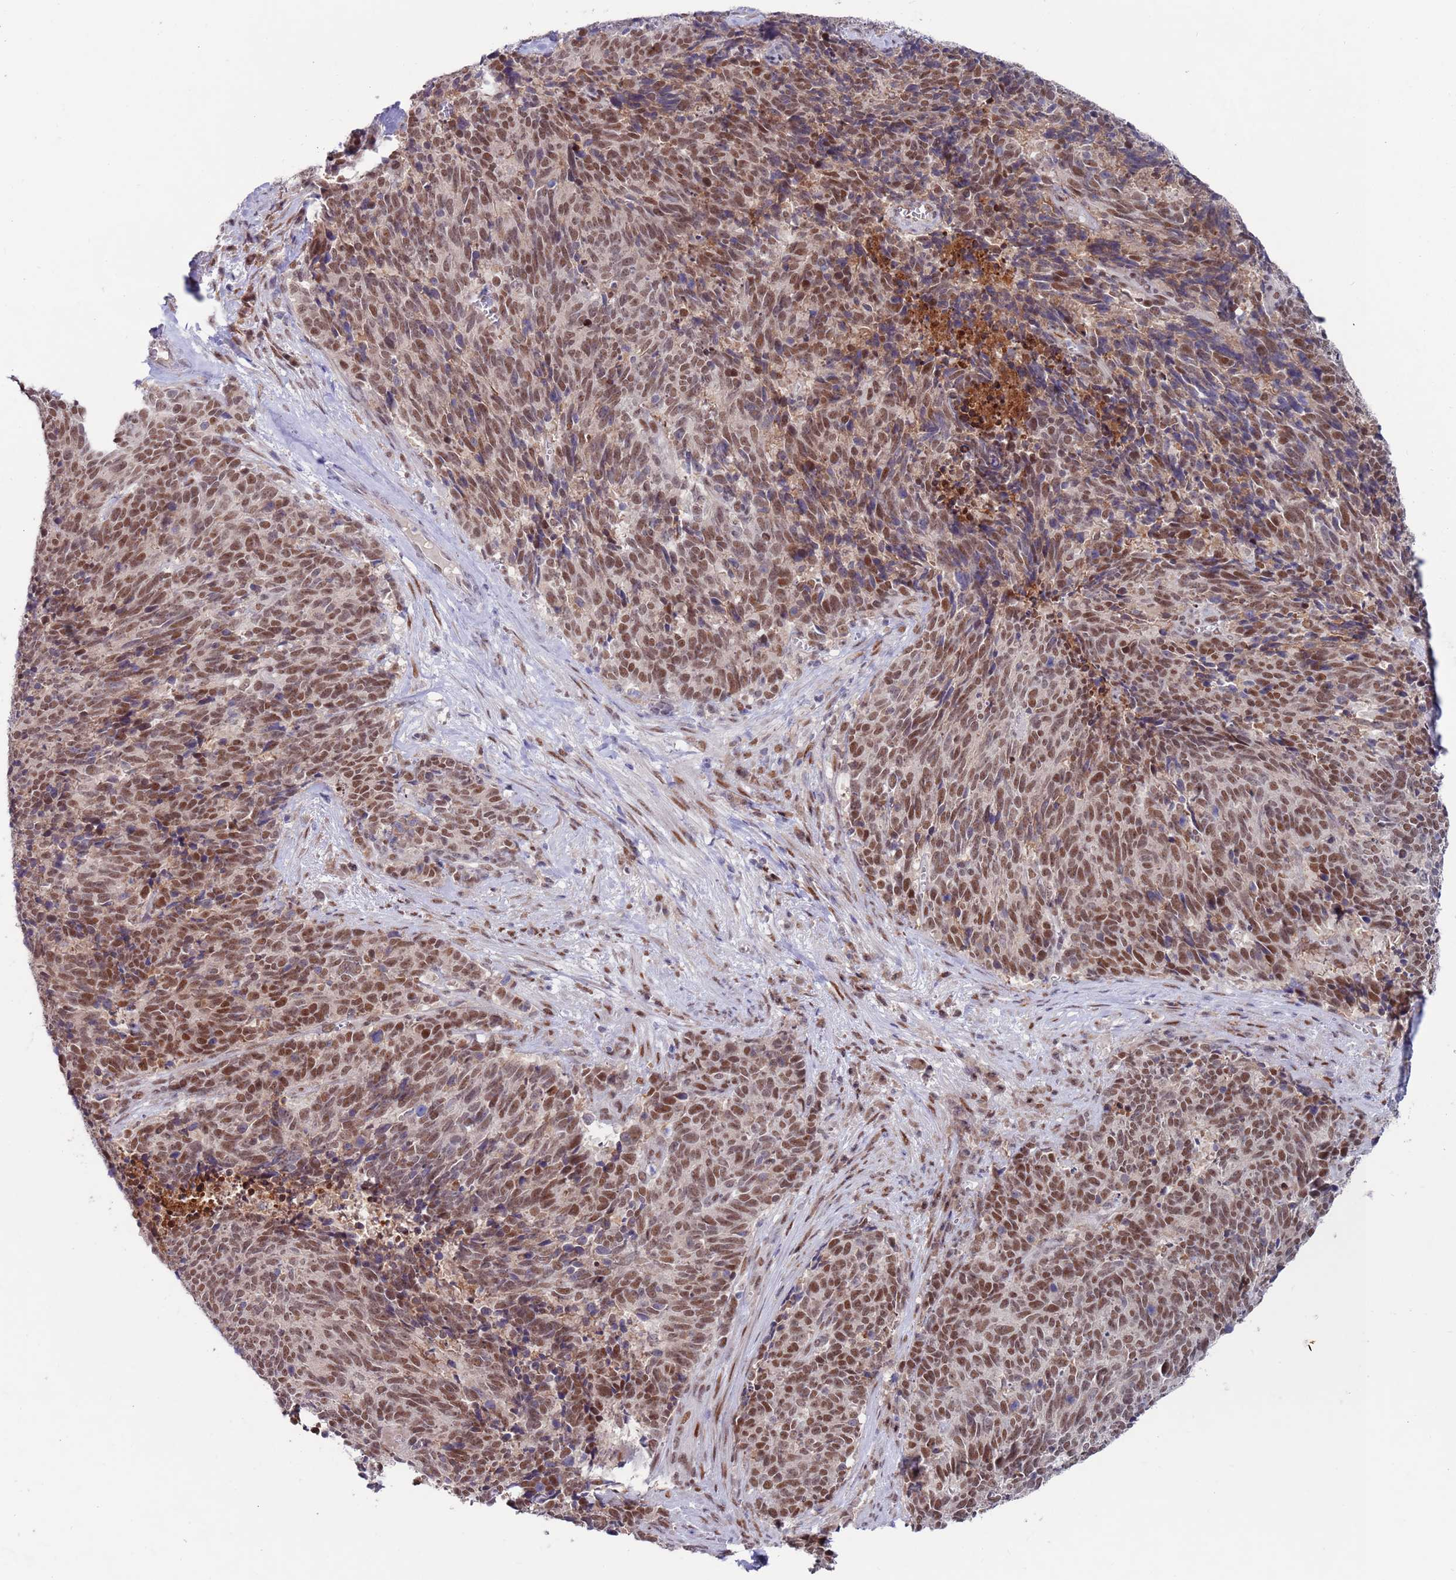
{"staining": {"intensity": "moderate", "quantity": ">75%", "location": "nuclear"}, "tissue": "cervical cancer", "cell_type": "Tumor cells", "image_type": "cancer", "snomed": [{"axis": "morphology", "description": "Squamous cell carcinoma, NOS"}, {"axis": "topography", "description": "Cervix"}], "caption": "Cervical squamous cell carcinoma stained with a protein marker shows moderate staining in tumor cells.", "gene": "FBXO27", "patient": {"sex": "female", "age": 29}}